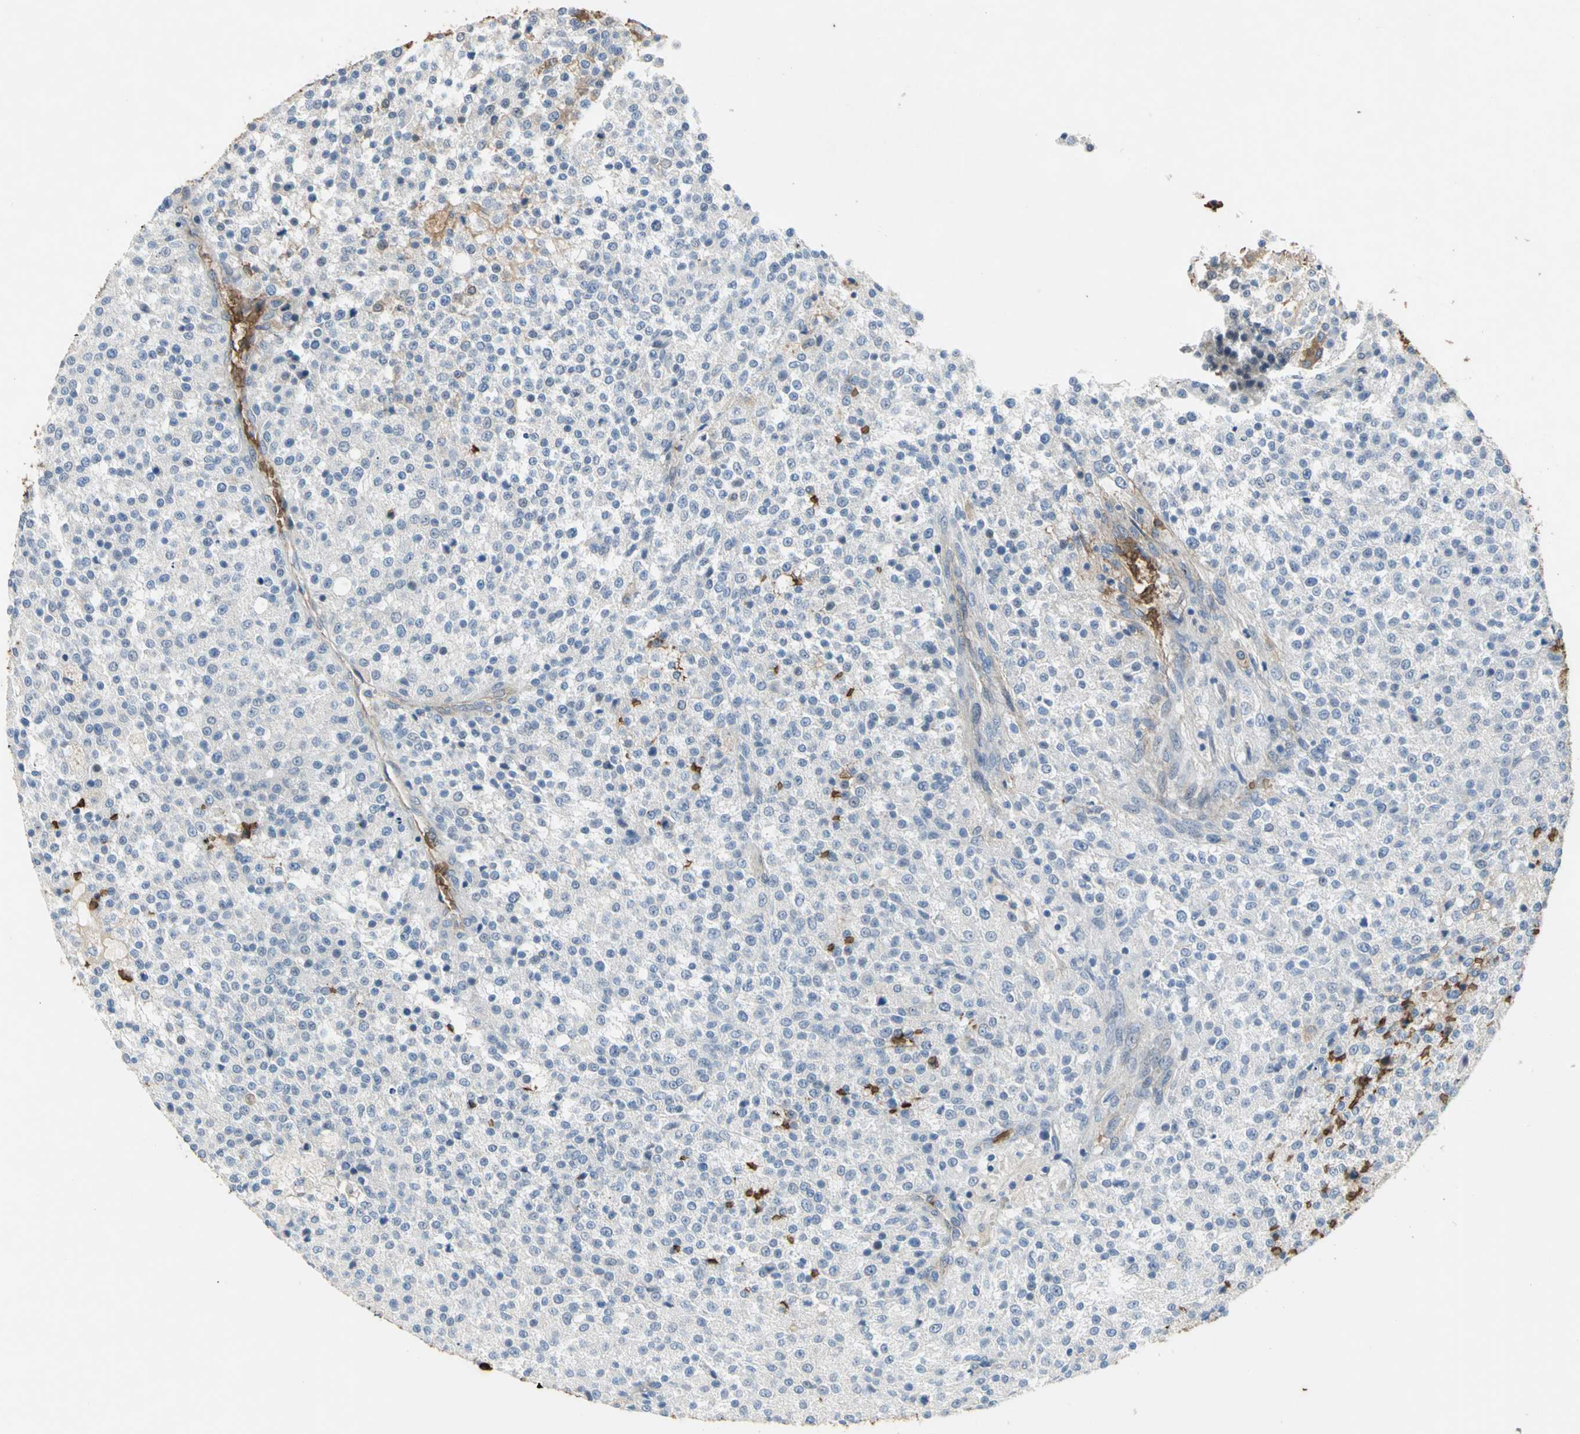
{"staining": {"intensity": "negative", "quantity": "none", "location": "none"}, "tissue": "testis cancer", "cell_type": "Tumor cells", "image_type": "cancer", "snomed": [{"axis": "morphology", "description": "Seminoma, NOS"}, {"axis": "topography", "description": "Testis"}], "caption": "Immunohistochemical staining of human seminoma (testis) reveals no significant positivity in tumor cells.", "gene": "TREM1", "patient": {"sex": "male", "age": 59}}